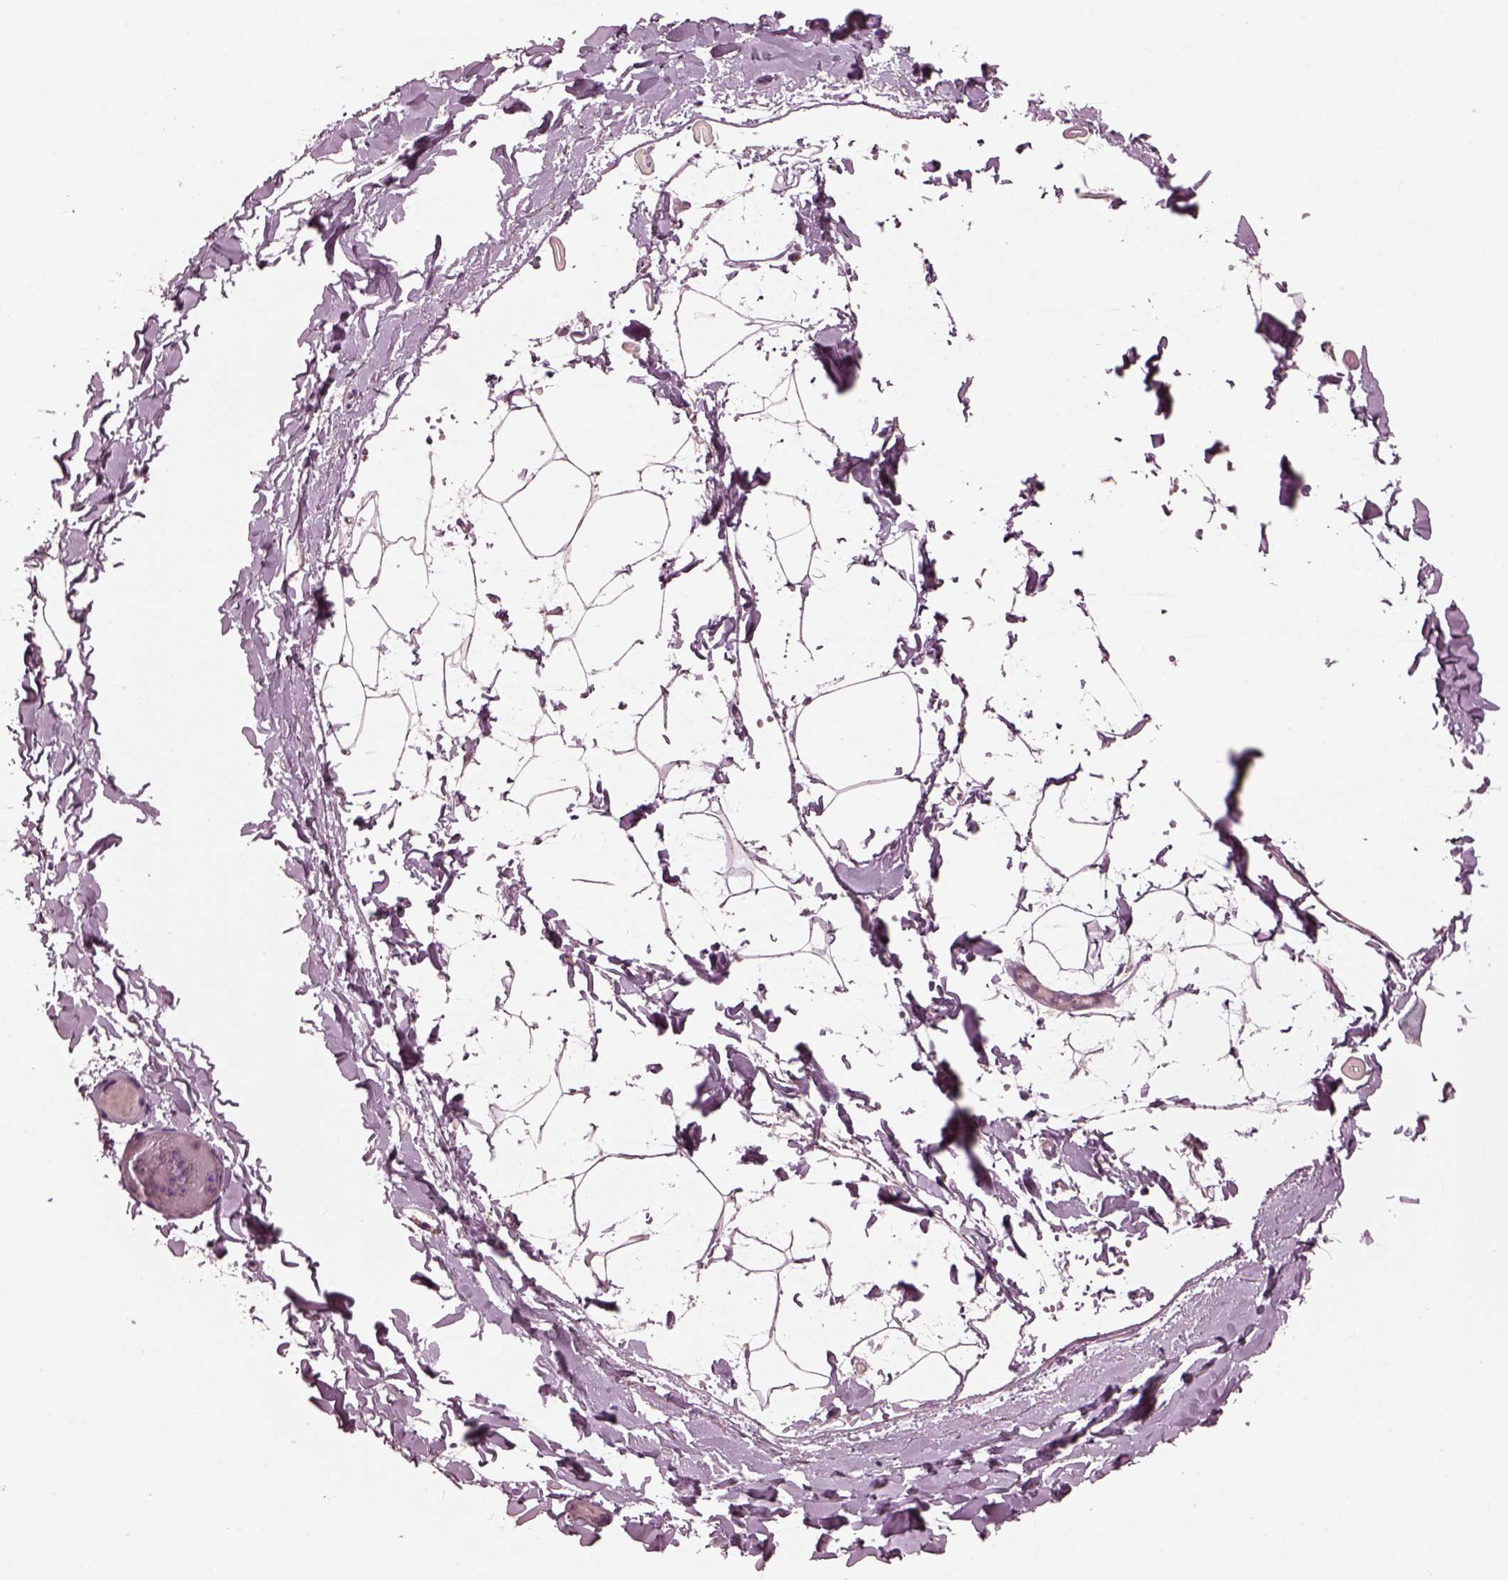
{"staining": {"intensity": "negative", "quantity": "none", "location": "none"}, "tissue": "adipose tissue", "cell_type": "Adipocytes", "image_type": "normal", "snomed": [{"axis": "morphology", "description": "Normal tissue, NOS"}, {"axis": "topography", "description": "Gallbladder"}, {"axis": "topography", "description": "Peripheral nerve tissue"}], "caption": "The histopathology image shows no significant positivity in adipocytes of adipose tissue. (DAB (3,3'-diaminobenzidine) IHC with hematoxylin counter stain).", "gene": "ODAD1", "patient": {"sex": "female", "age": 45}}